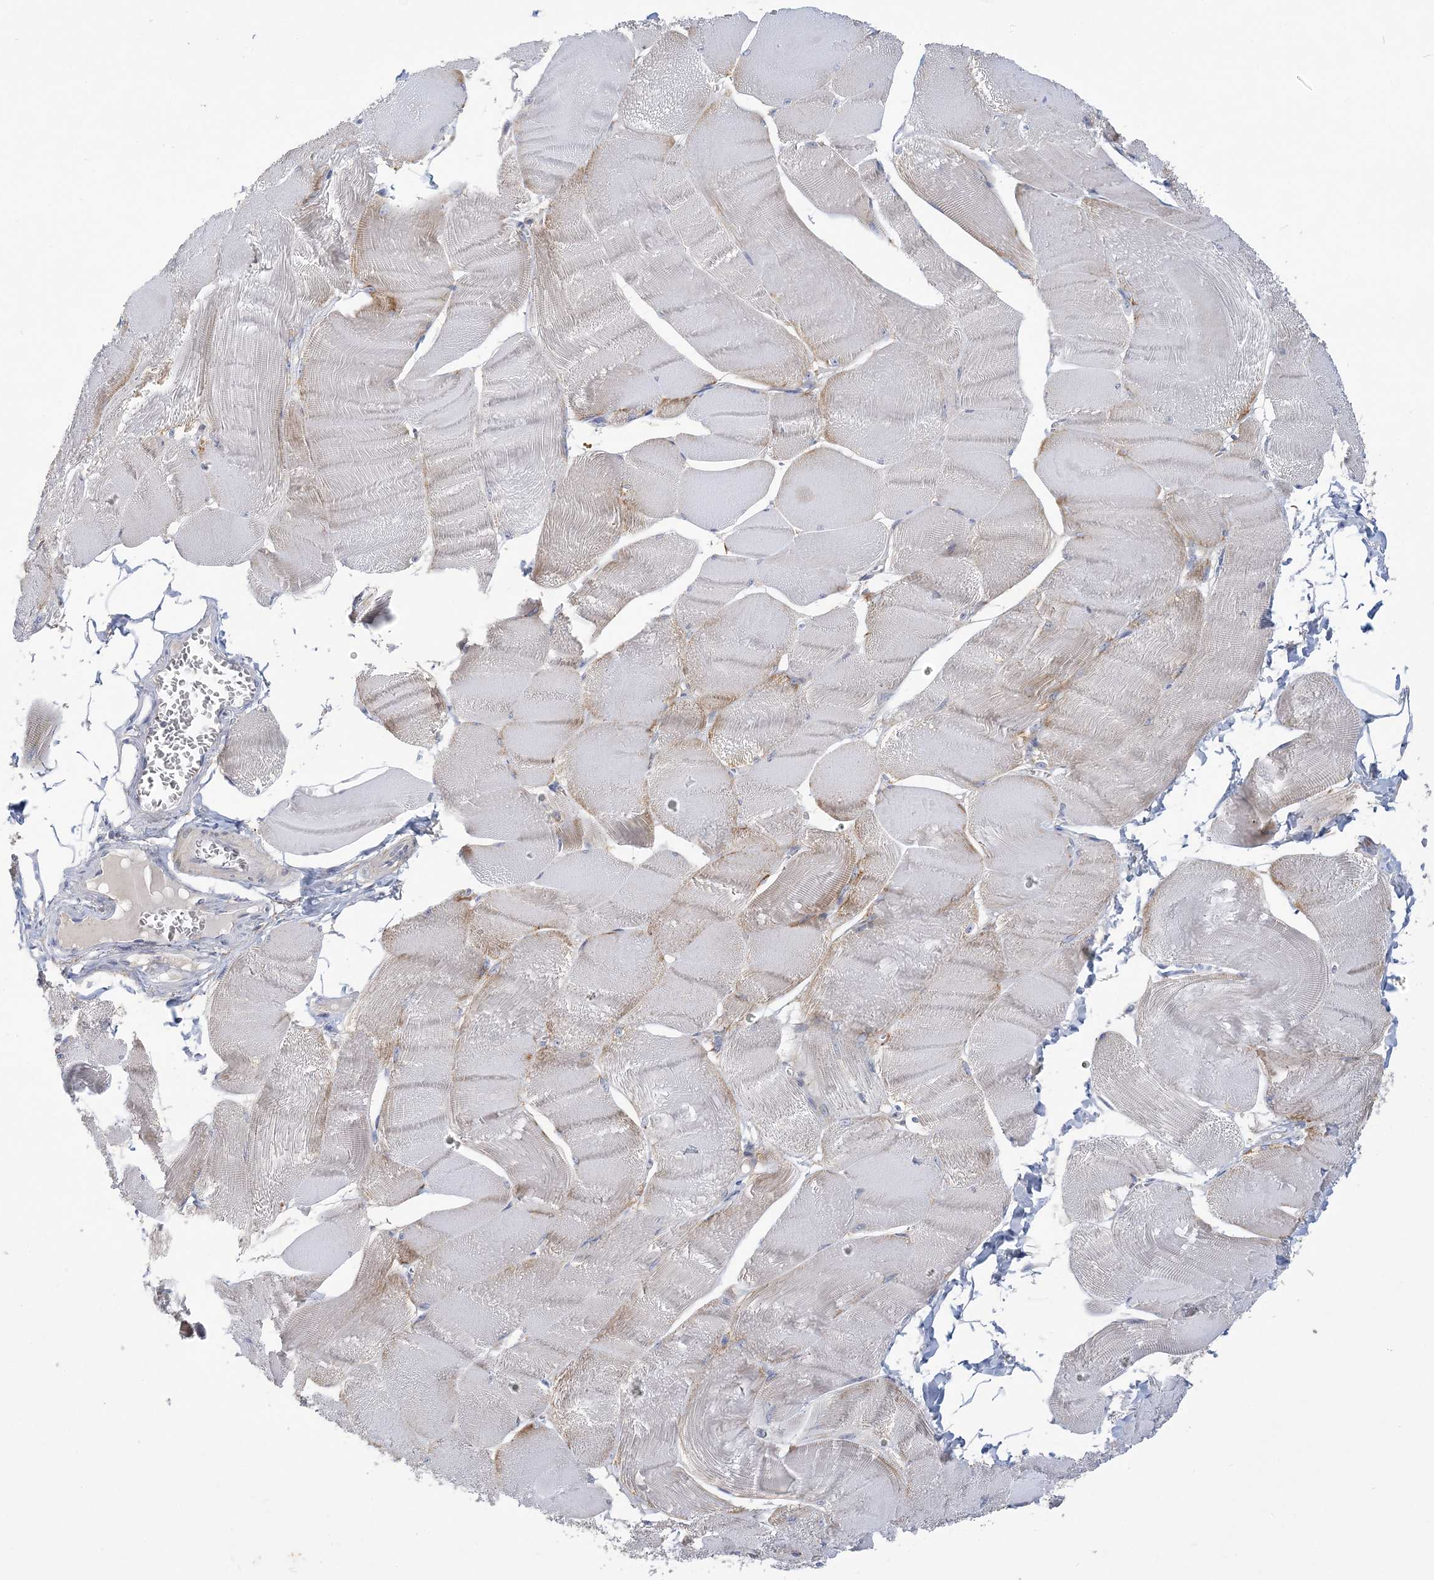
{"staining": {"intensity": "weak", "quantity": "<25%", "location": "cytoplasmic/membranous"}, "tissue": "skeletal muscle", "cell_type": "Myocytes", "image_type": "normal", "snomed": [{"axis": "morphology", "description": "Normal tissue, NOS"}, {"axis": "morphology", "description": "Basal cell carcinoma"}, {"axis": "topography", "description": "Skeletal muscle"}], "caption": "This is a histopathology image of IHC staining of benign skeletal muscle, which shows no staining in myocytes. (DAB (3,3'-diaminobenzidine) immunohistochemistry (IHC), high magnification).", "gene": "ANKRD35", "patient": {"sex": "female", "age": 64}}